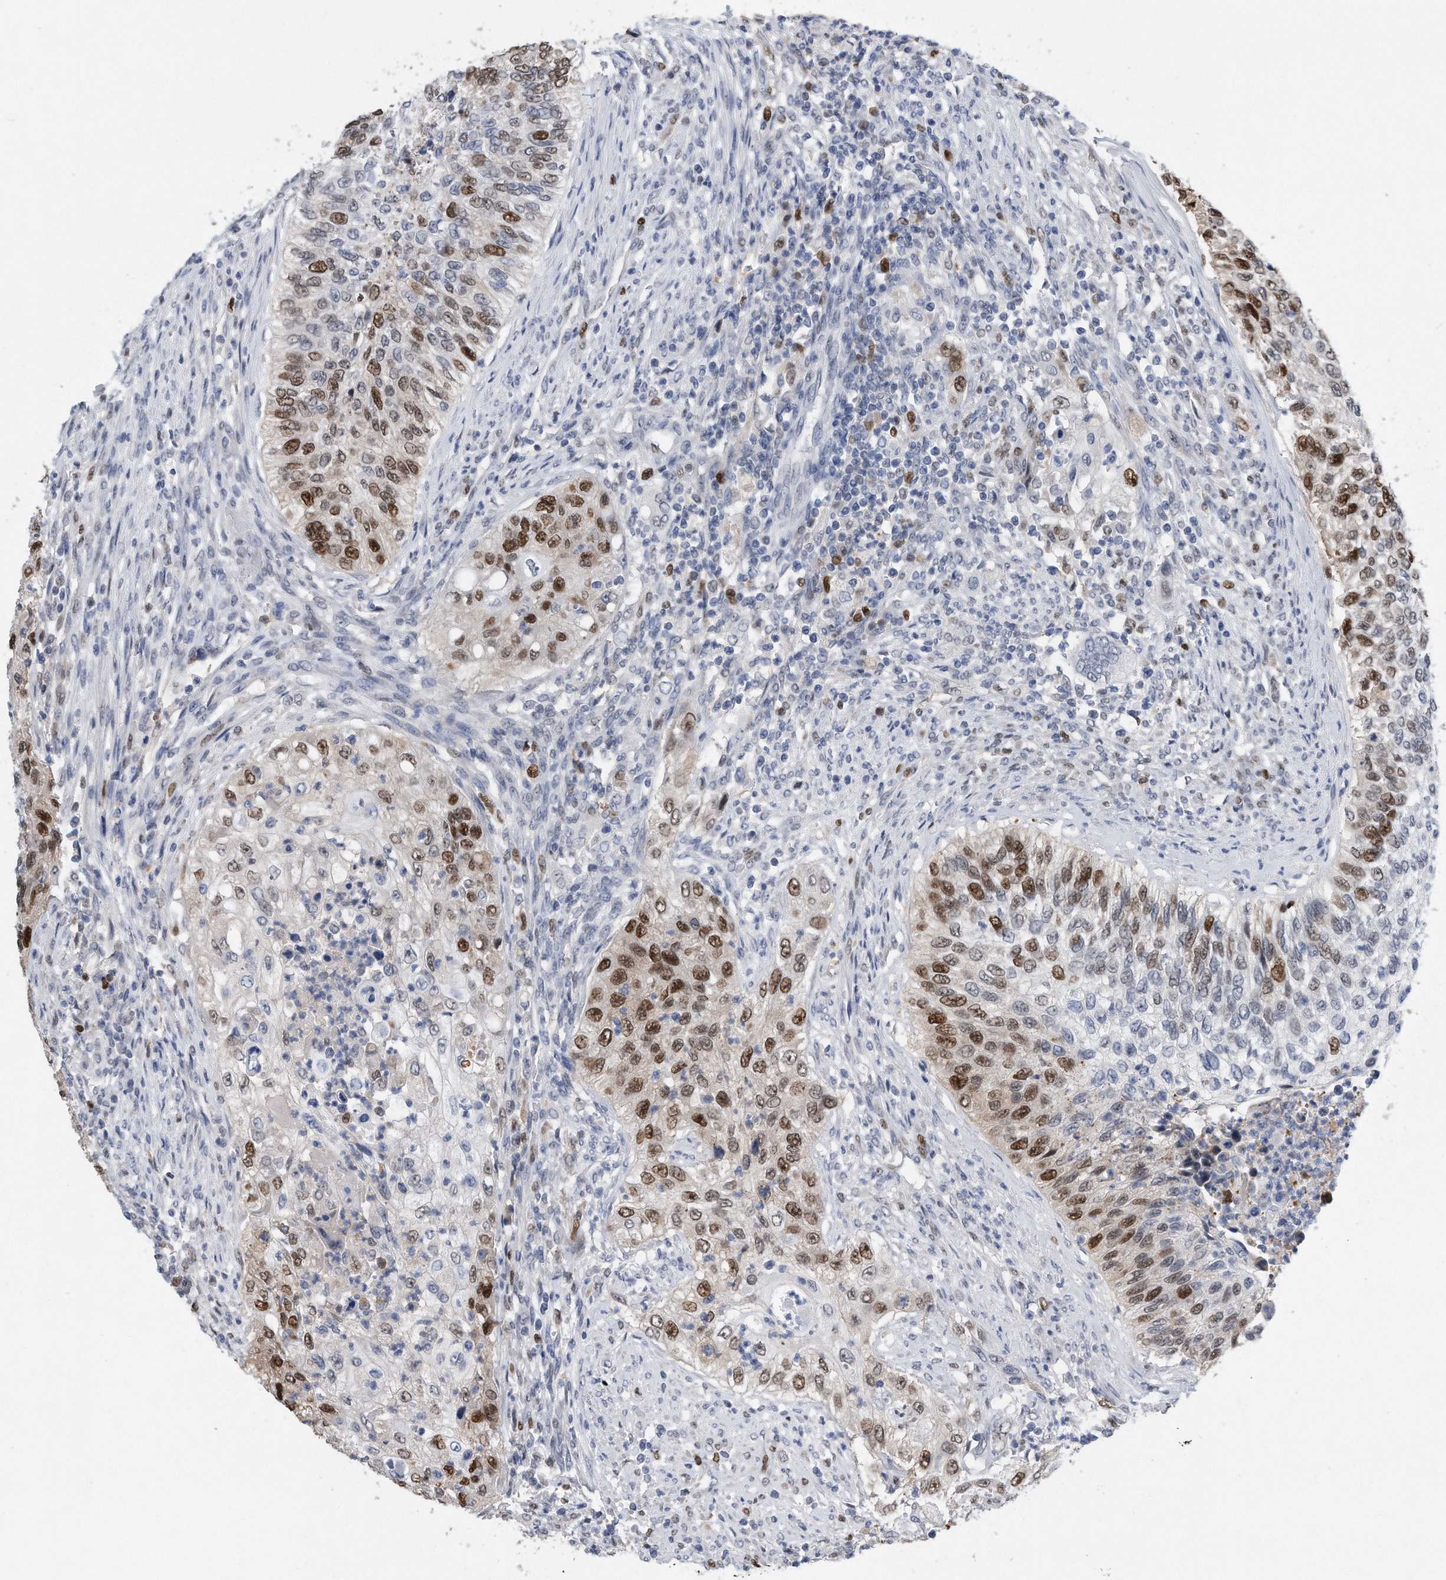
{"staining": {"intensity": "strong", "quantity": "25%-75%", "location": "nuclear"}, "tissue": "urothelial cancer", "cell_type": "Tumor cells", "image_type": "cancer", "snomed": [{"axis": "morphology", "description": "Urothelial carcinoma, High grade"}, {"axis": "topography", "description": "Urinary bladder"}], "caption": "A brown stain highlights strong nuclear expression of a protein in urothelial carcinoma (high-grade) tumor cells.", "gene": "PCNA", "patient": {"sex": "female", "age": 60}}